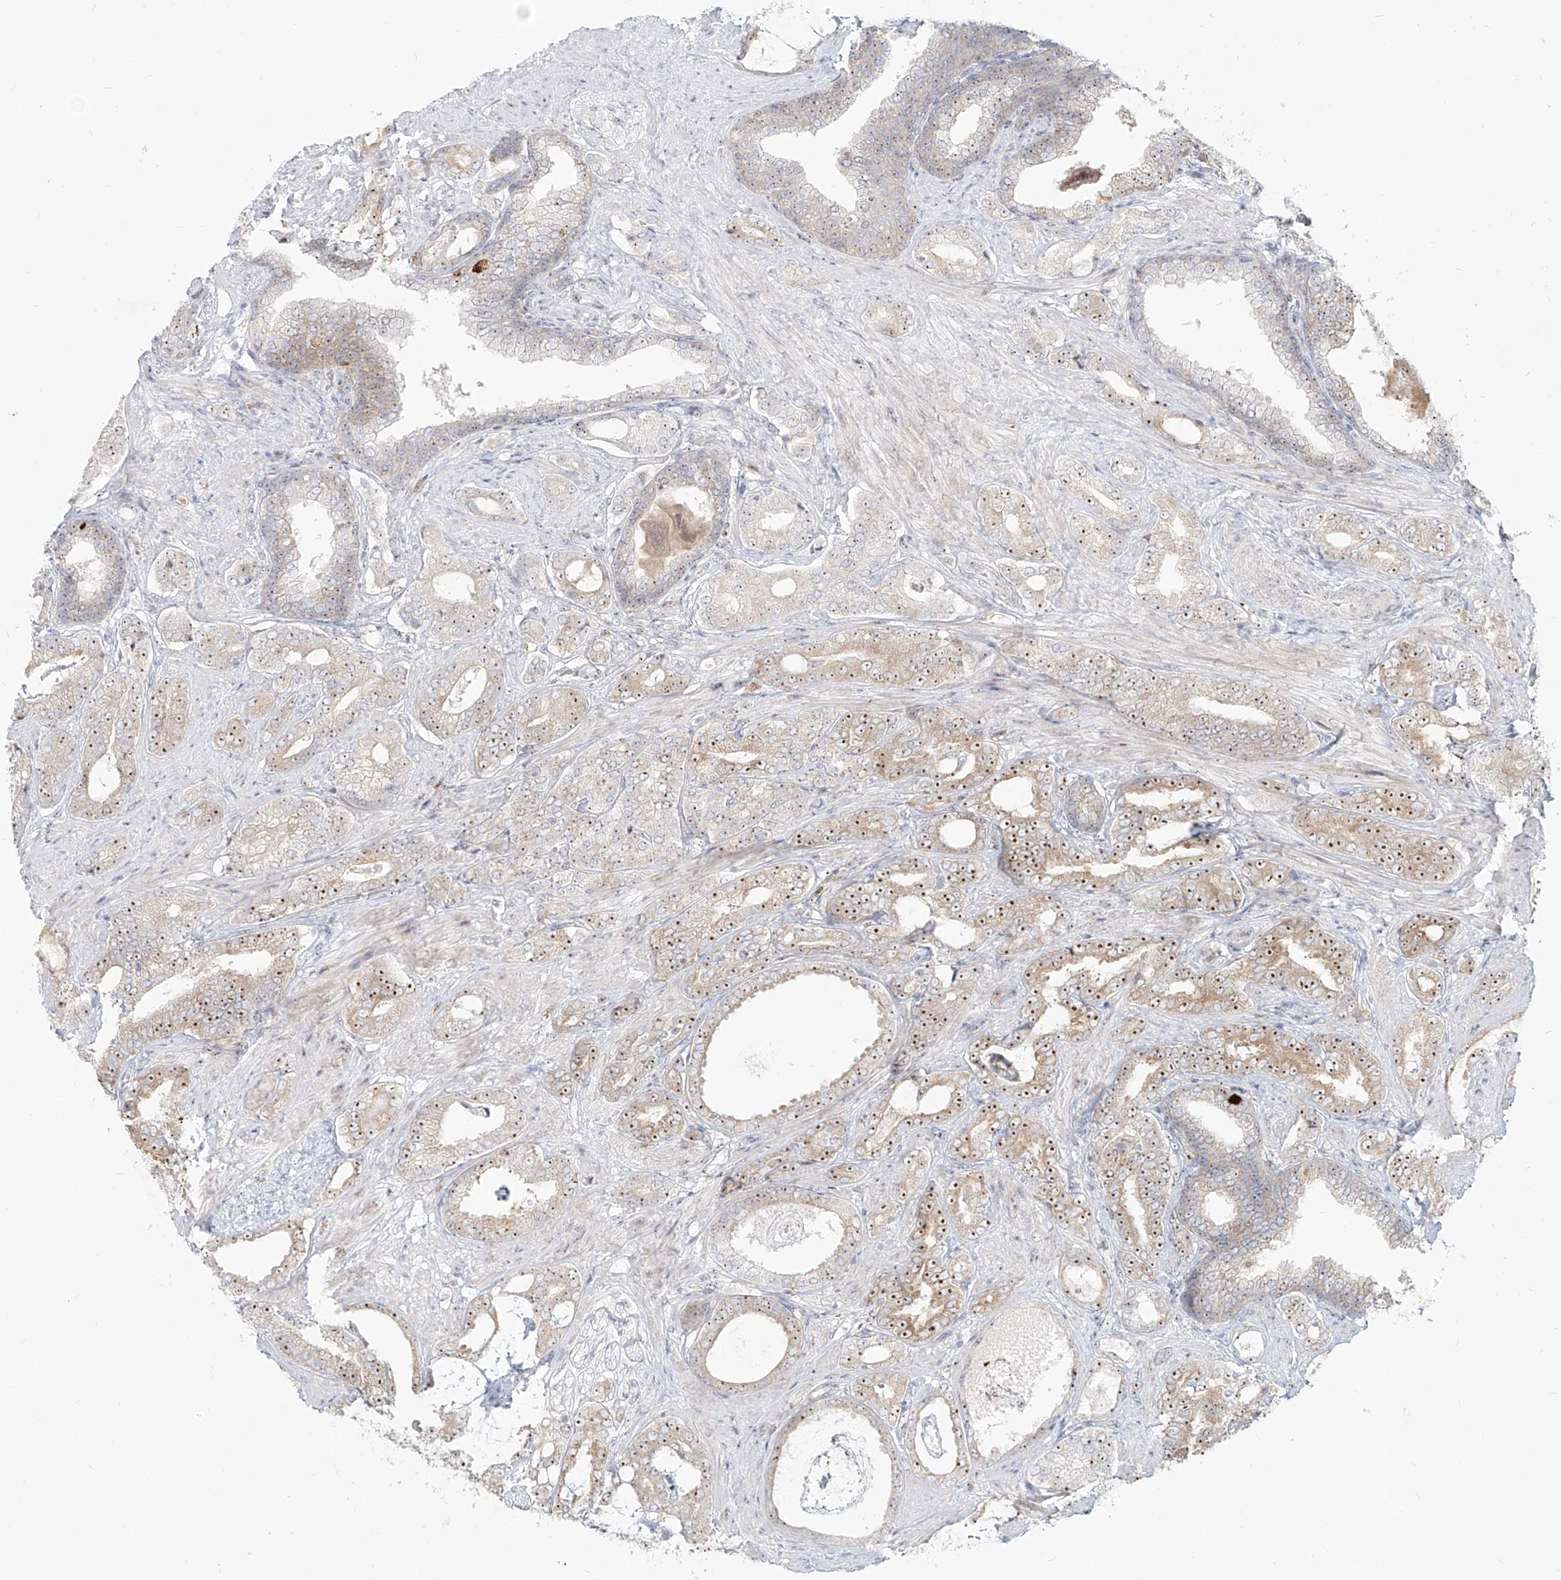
{"staining": {"intensity": "strong", "quantity": ">75%", "location": "nuclear"}, "tissue": "prostate cancer", "cell_type": "Tumor cells", "image_type": "cancer", "snomed": [{"axis": "morphology", "description": "Adenocarcinoma, Low grade"}, {"axis": "topography", "description": "Prostate"}], "caption": "Protein expression analysis of adenocarcinoma (low-grade) (prostate) displays strong nuclear positivity in approximately >75% of tumor cells.", "gene": "BYSL", "patient": {"sex": "male", "age": 71}}